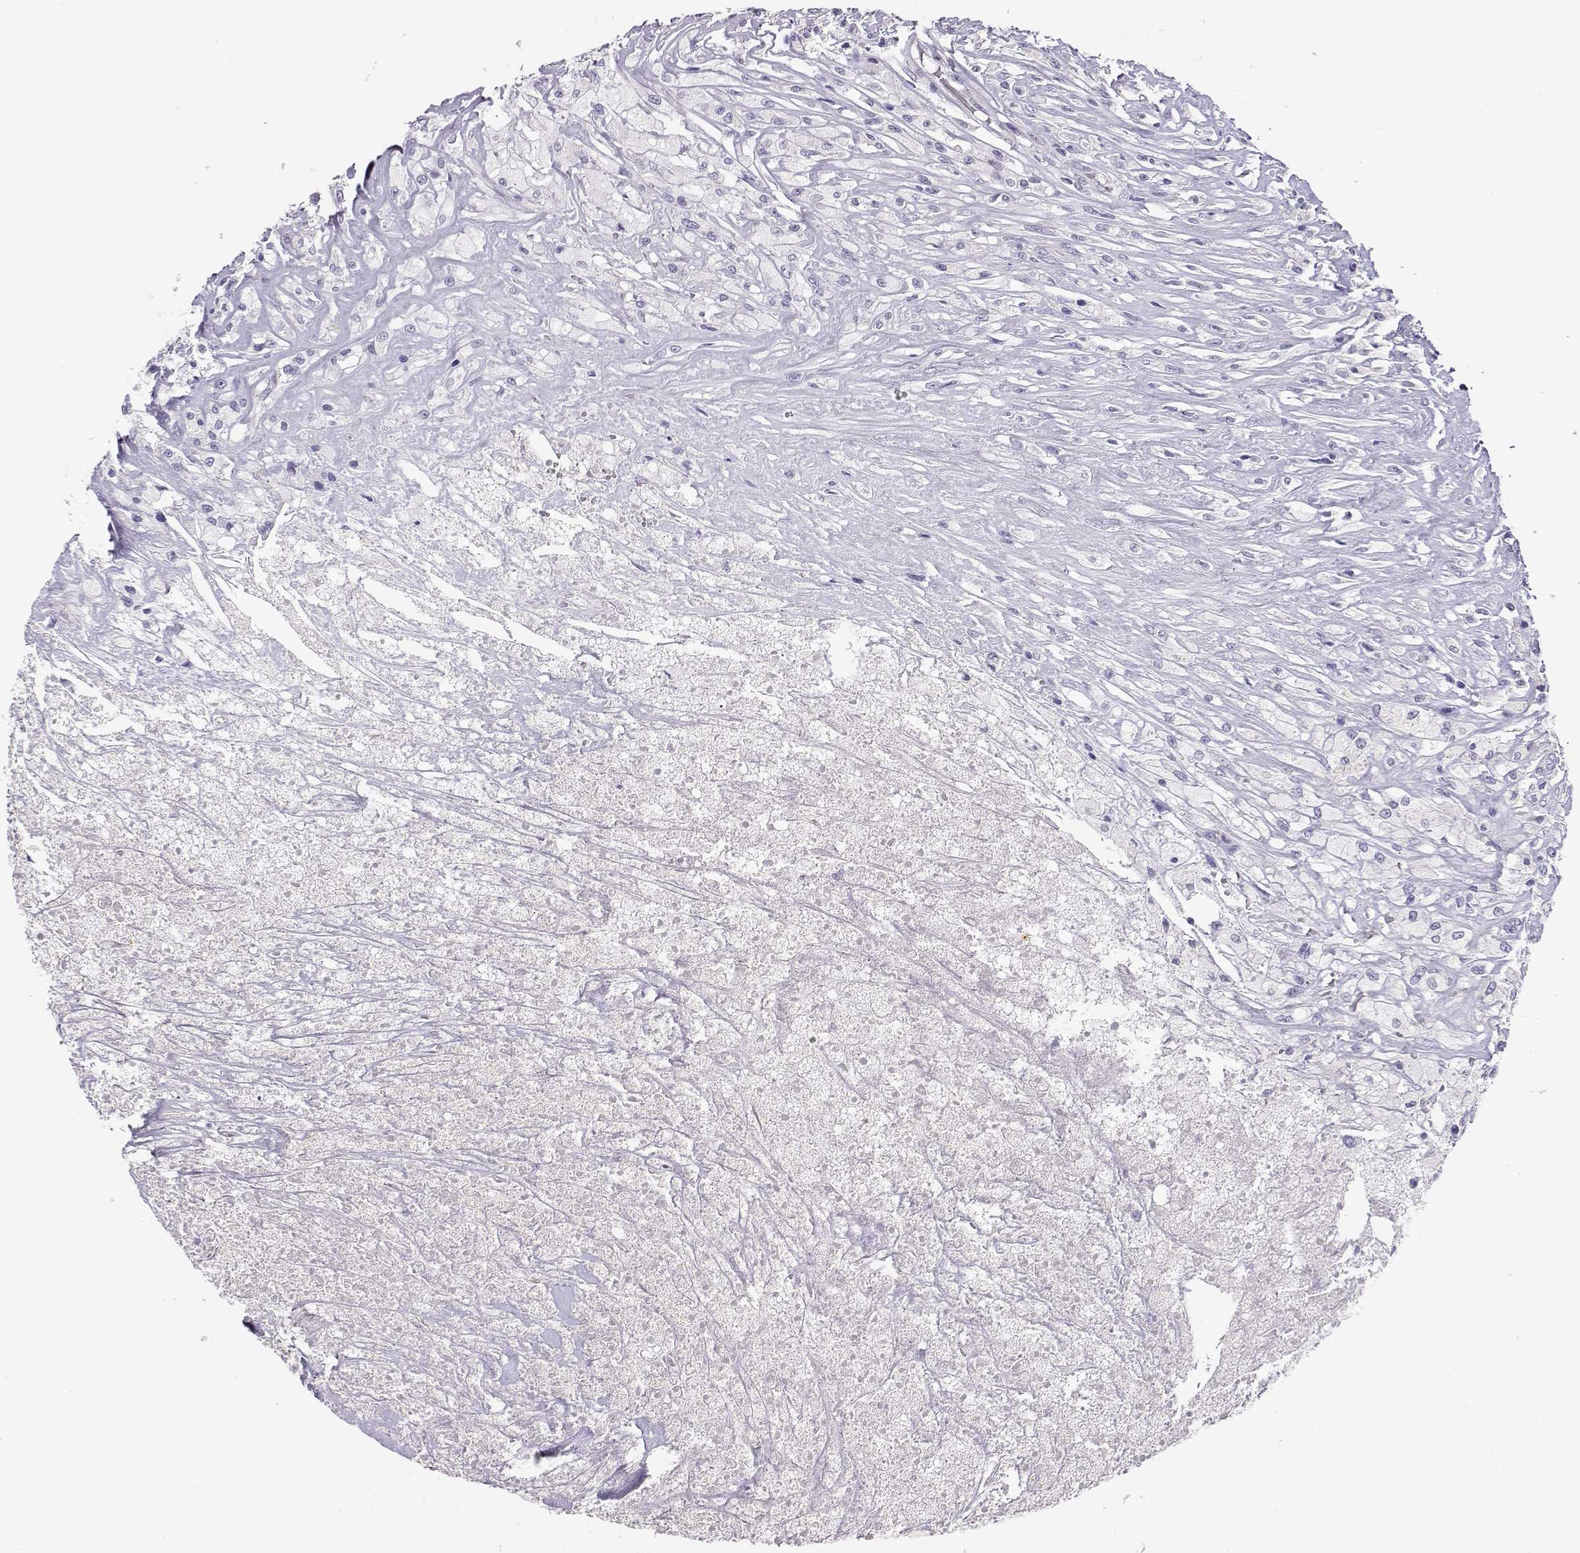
{"staining": {"intensity": "negative", "quantity": "none", "location": "none"}, "tissue": "testis cancer", "cell_type": "Tumor cells", "image_type": "cancer", "snomed": [{"axis": "morphology", "description": "Necrosis, NOS"}, {"axis": "morphology", "description": "Carcinoma, Embryonal, NOS"}, {"axis": "topography", "description": "Testis"}], "caption": "A high-resolution image shows immunohistochemistry staining of testis cancer, which exhibits no significant expression in tumor cells.", "gene": "ENDOU", "patient": {"sex": "male", "age": 19}}